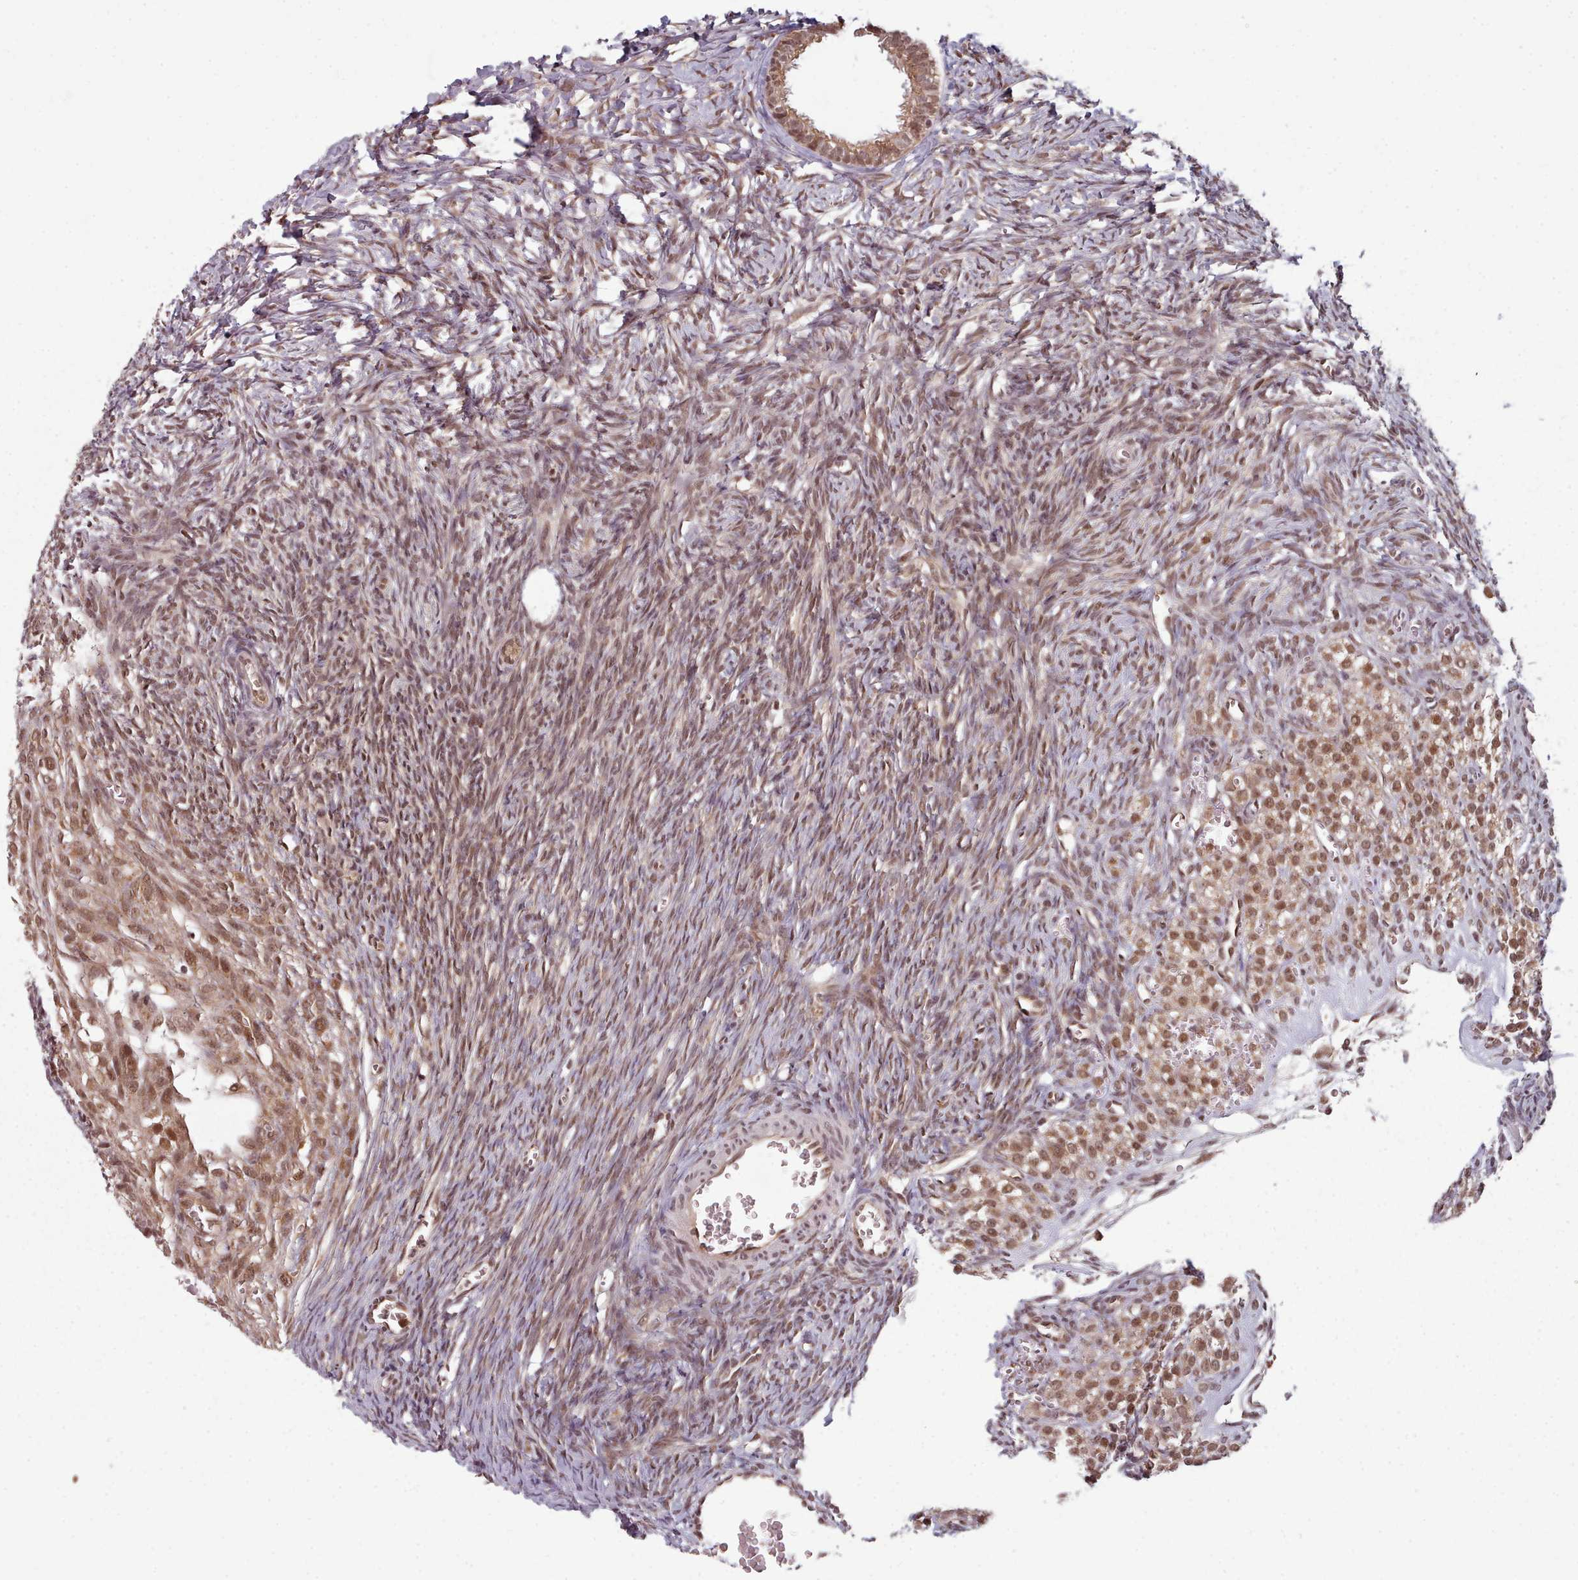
{"staining": {"intensity": "moderate", "quantity": ">75%", "location": "cytoplasmic/membranous"}, "tissue": "ovary", "cell_type": "Follicle cells", "image_type": "normal", "snomed": [{"axis": "morphology", "description": "Normal tissue, NOS"}, {"axis": "morphology", "description": "Developmental malformation"}, {"axis": "topography", "description": "Ovary"}], "caption": "Follicle cells show medium levels of moderate cytoplasmic/membranous positivity in about >75% of cells in benign ovary.", "gene": "DHX8", "patient": {"sex": "female", "age": 39}}